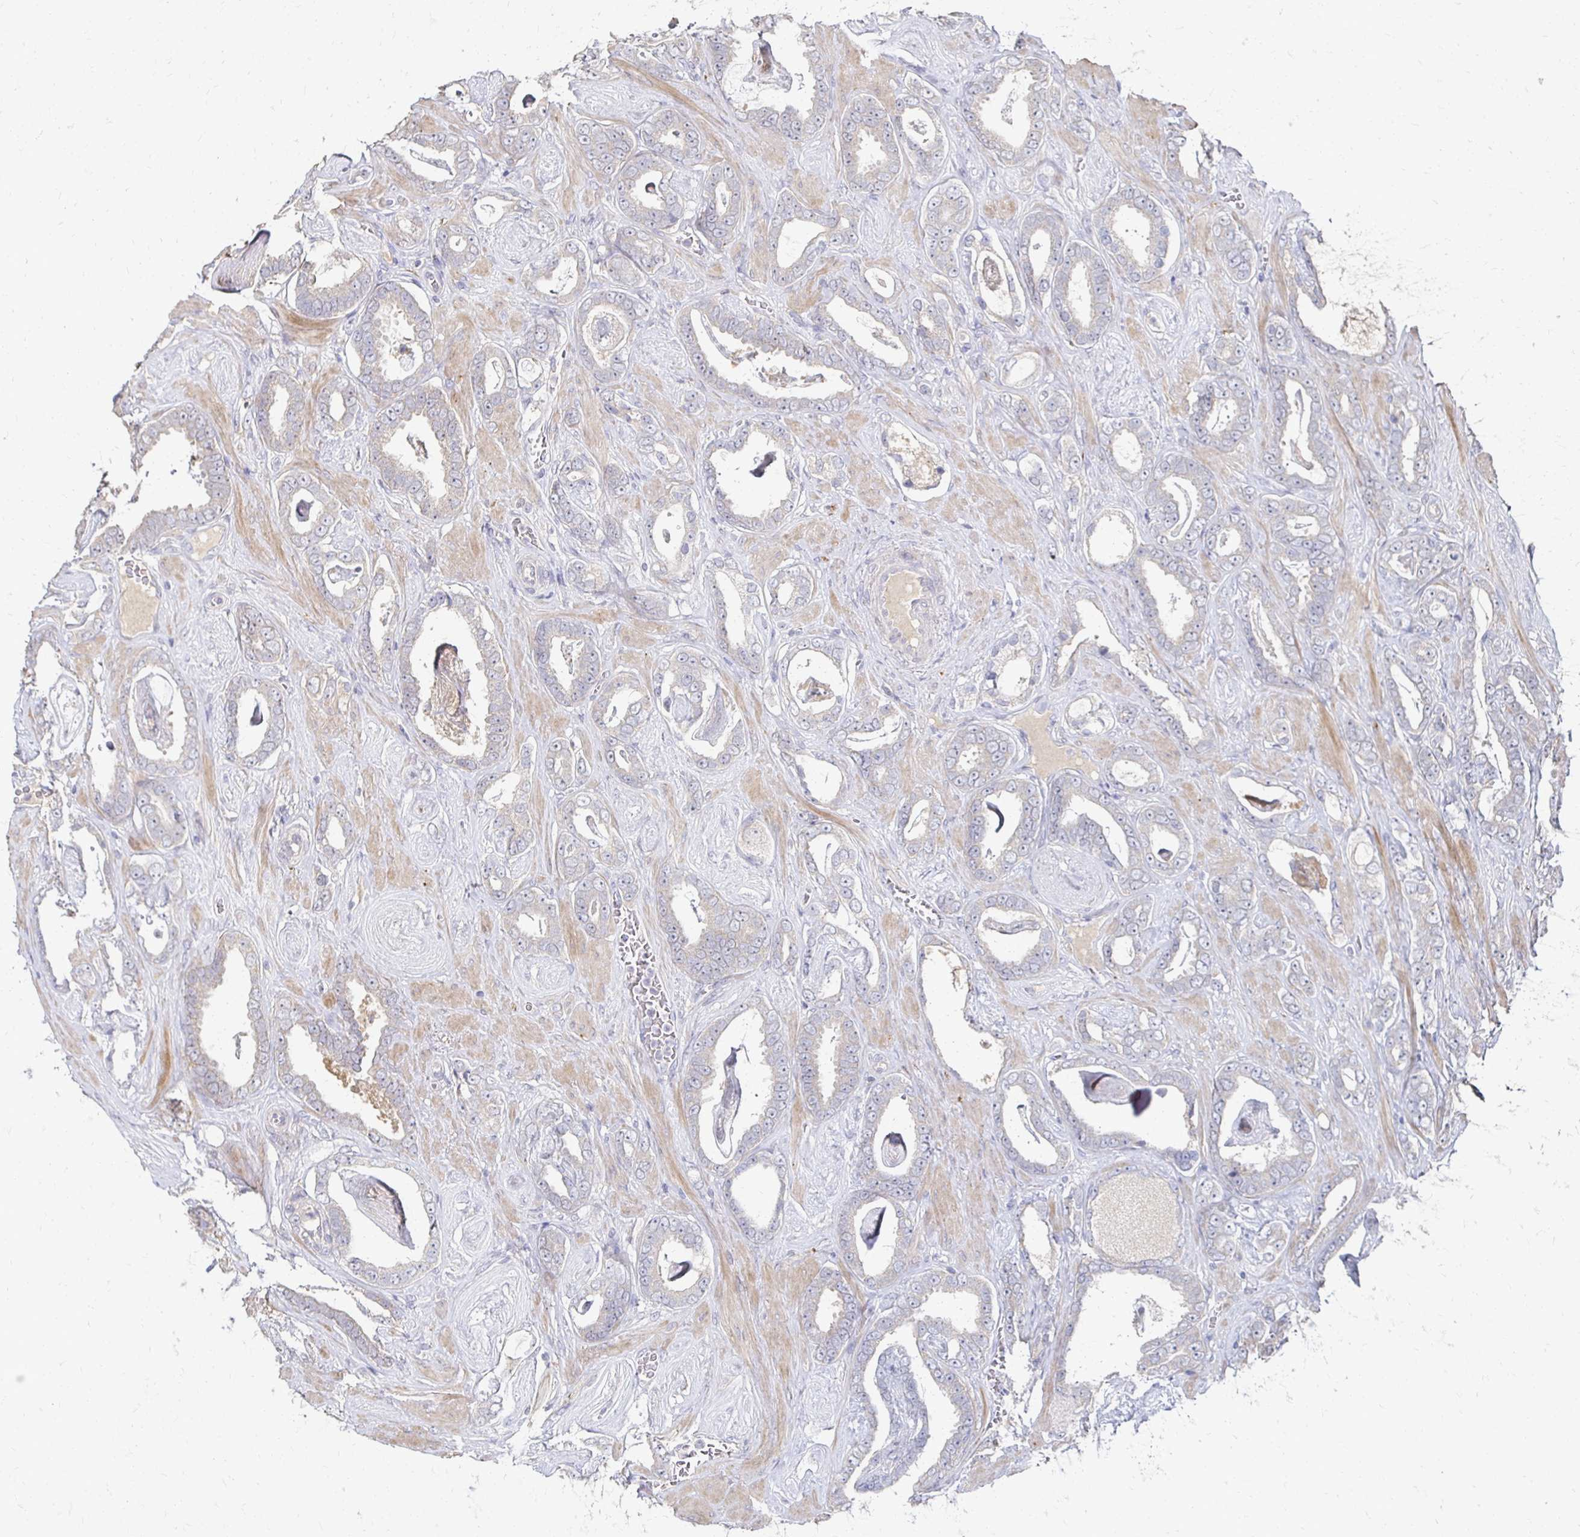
{"staining": {"intensity": "weak", "quantity": "<25%", "location": "cytoplasmic/membranous"}, "tissue": "prostate cancer", "cell_type": "Tumor cells", "image_type": "cancer", "snomed": [{"axis": "morphology", "description": "Adenocarcinoma, High grade"}, {"axis": "topography", "description": "Prostate"}], "caption": "An image of human prostate high-grade adenocarcinoma is negative for staining in tumor cells.", "gene": "ZNF727", "patient": {"sex": "male", "age": 63}}